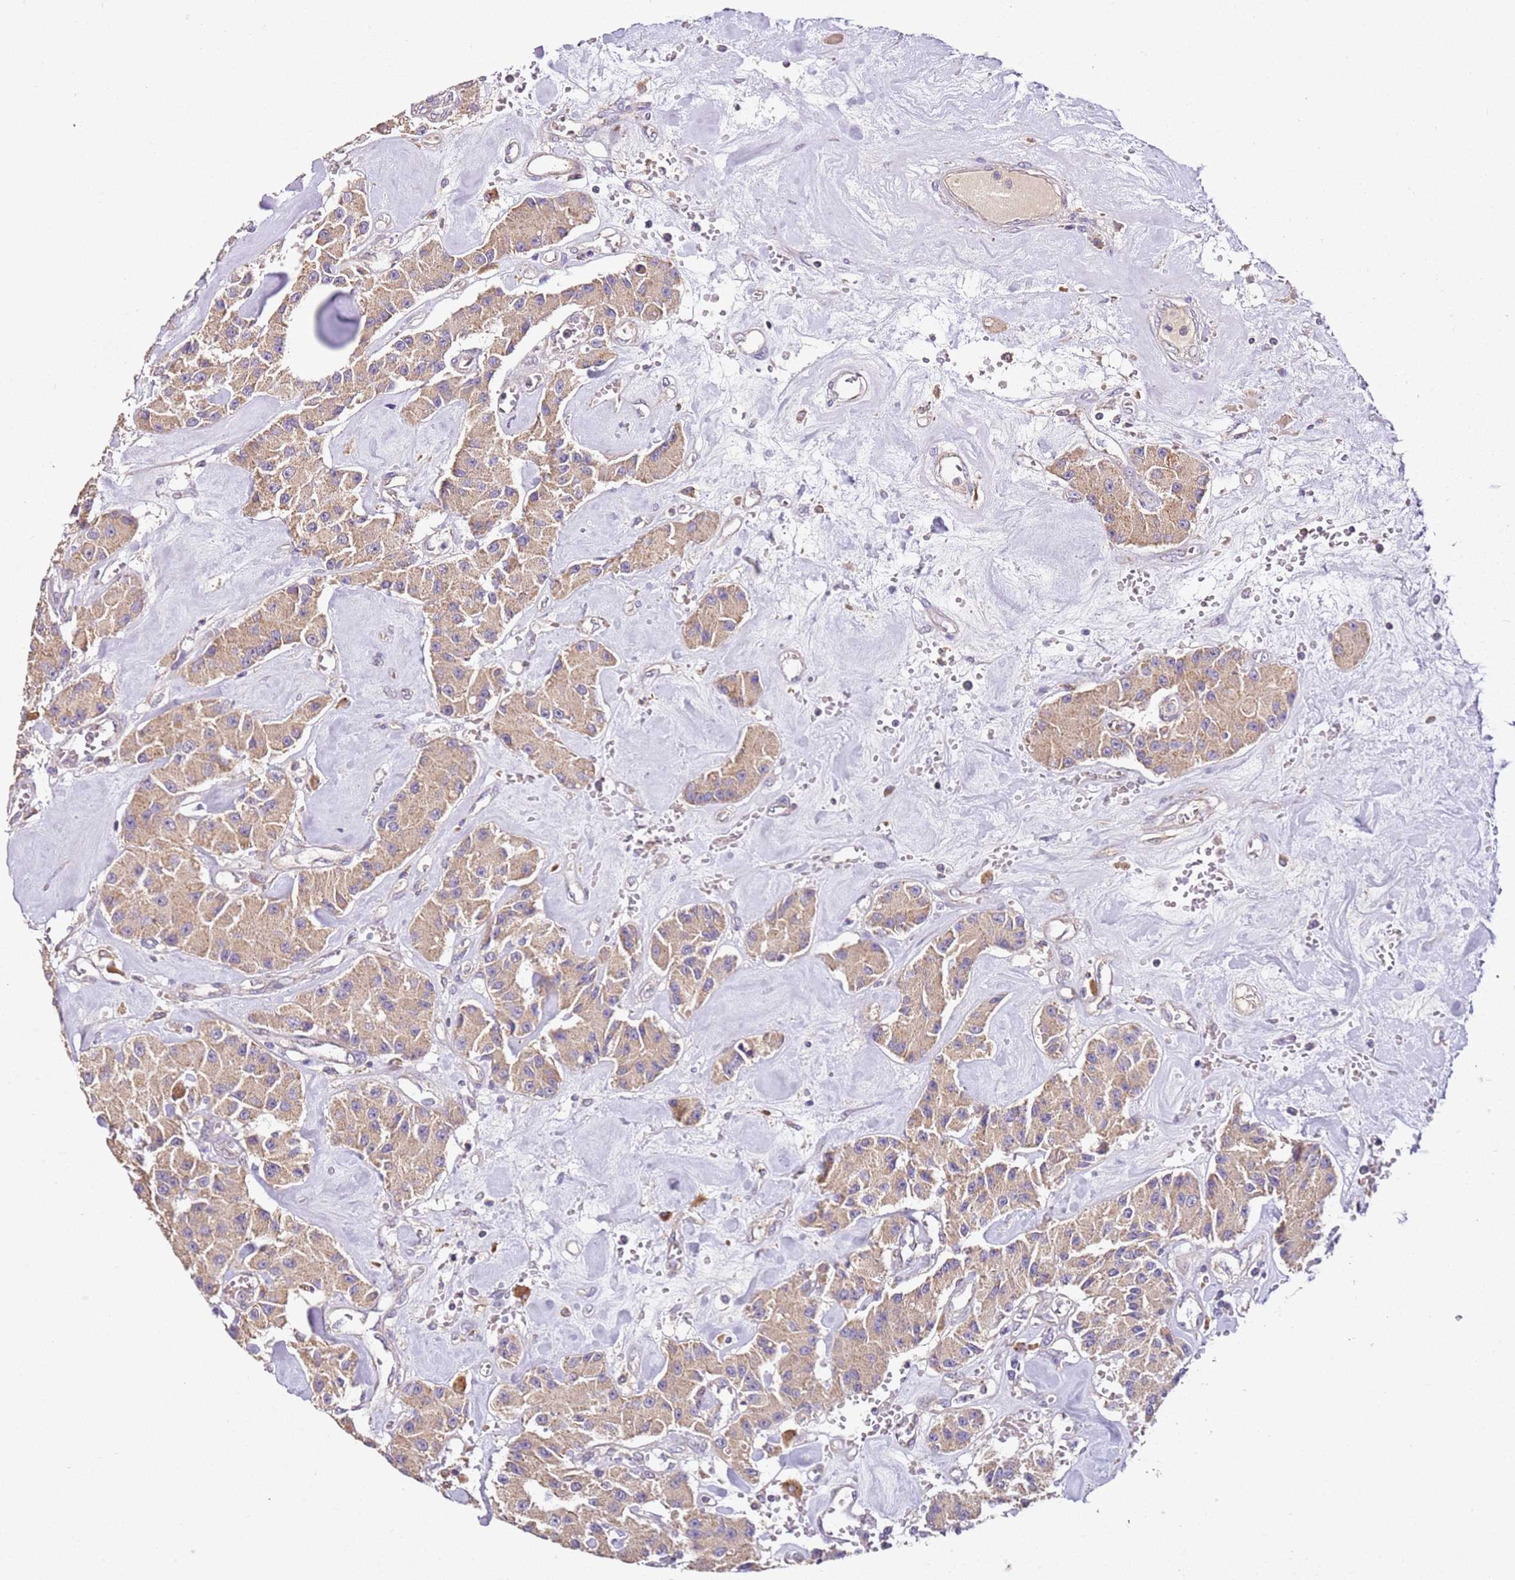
{"staining": {"intensity": "weak", "quantity": ">75%", "location": "cytoplasmic/membranous"}, "tissue": "carcinoid", "cell_type": "Tumor cells", "image_type": "cancer", "snomed": [{"axis": "morphology", "description": "Carcinoid, malignant, NOS"}, {"axis": "topography", "description": "Pancreas"}], "caption": "Immunohistochemical staining of human malignant carcinoid reveals low levels of weak cytoplasmic/membranous positivity in approximately >75% of tumor cells.", "gene": "OR2B11", "patient": {"sex": "male", "age": 41}}